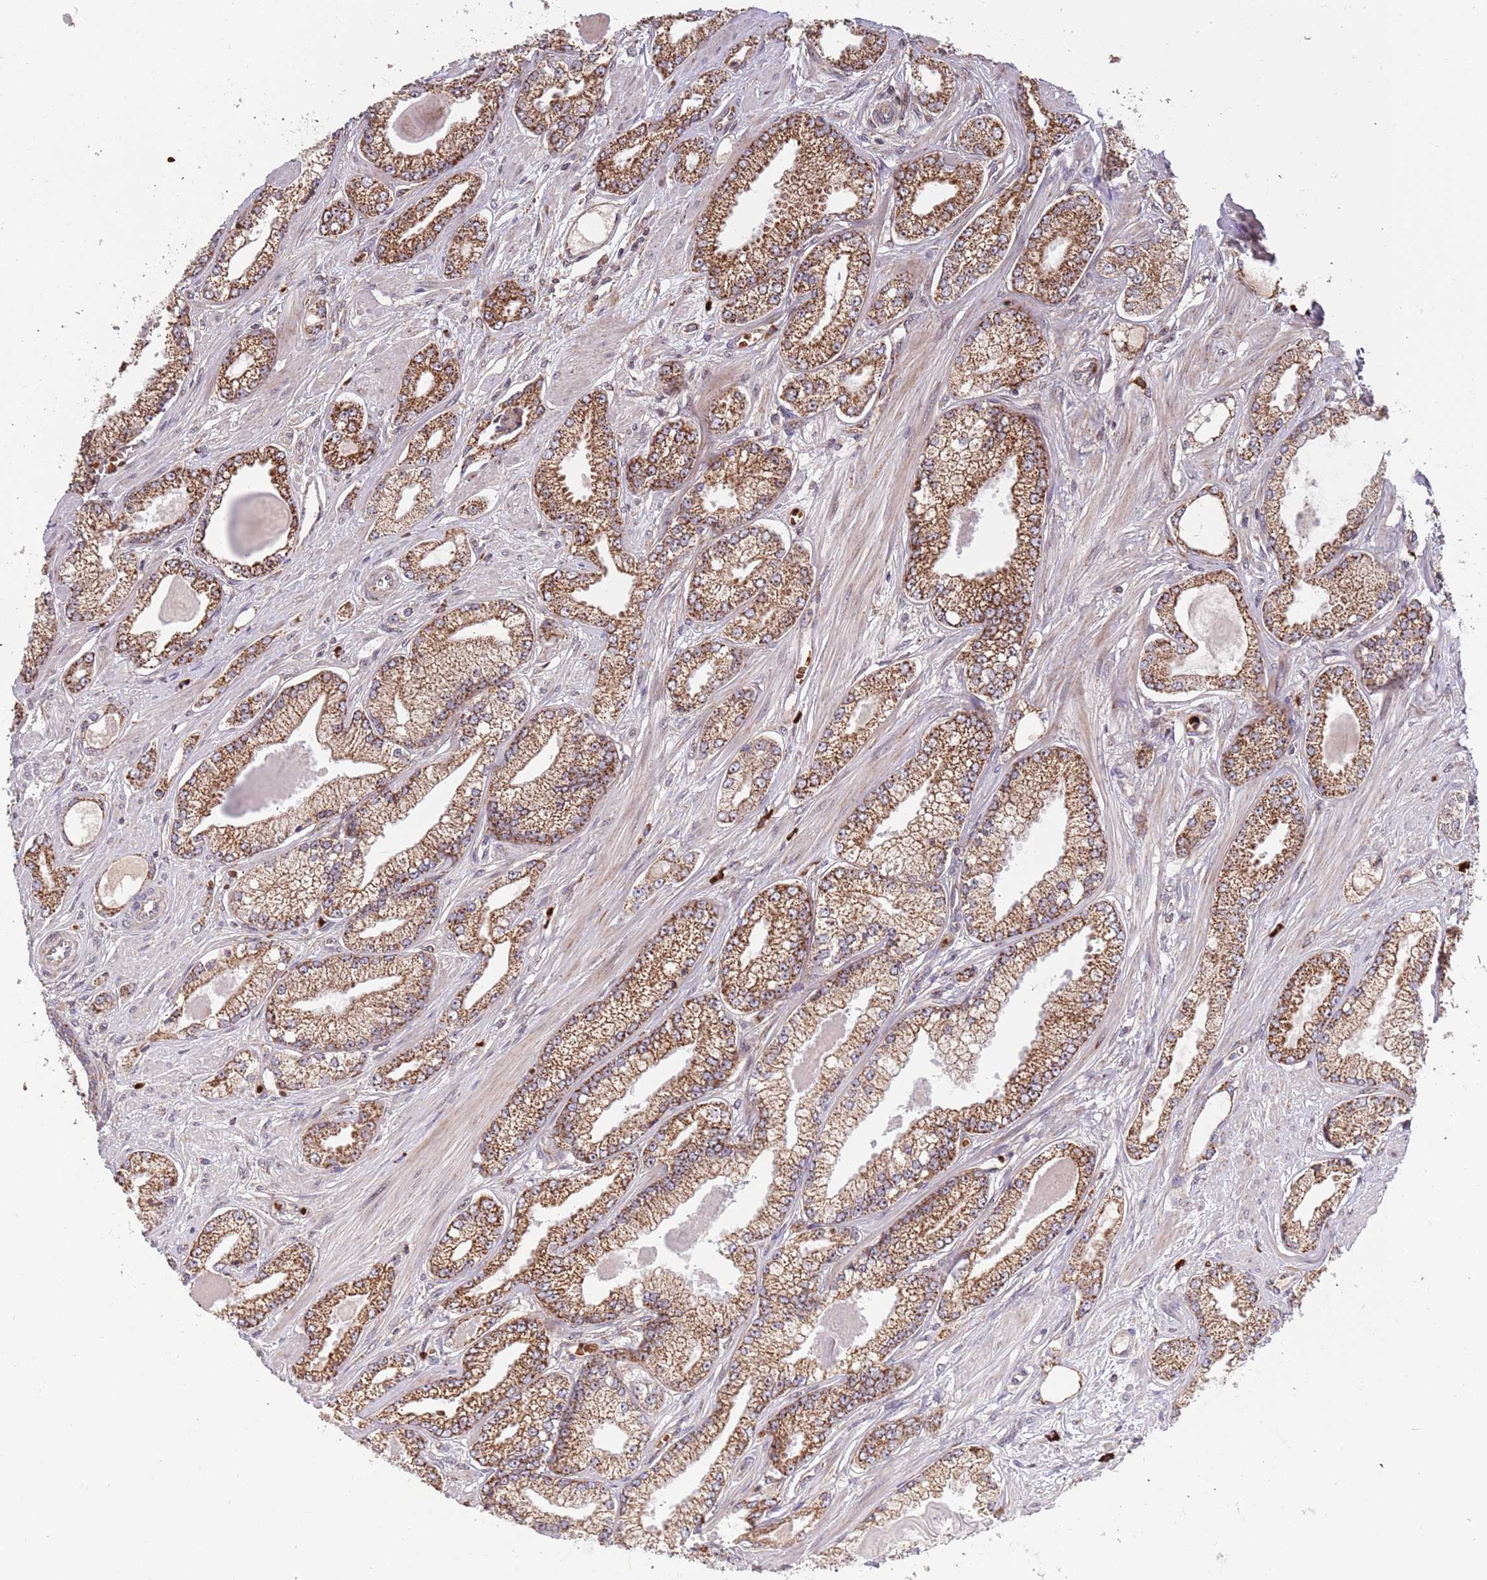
{"staining": {"intensity": "moderate", "quantity": ">75%", "location": "cytoplasmic/membranous"}, "tissue": "prostate cancer", "cell_type": "Tumor cells", "image_type": "cancer", "snomed": [{"axis": "morphology", "description": "Adenocarcinoma, Low grade"}, {"axis": "topography", "description": "Prostate"}], "caption": "This is an image of immunohistochemistry staining of prostate cancer, which shows moderate positivity in the cytoplasmic/membranous of tumor cells.", "gene": "DCHS1", "patient": {"sex": "male", "age": 64}}